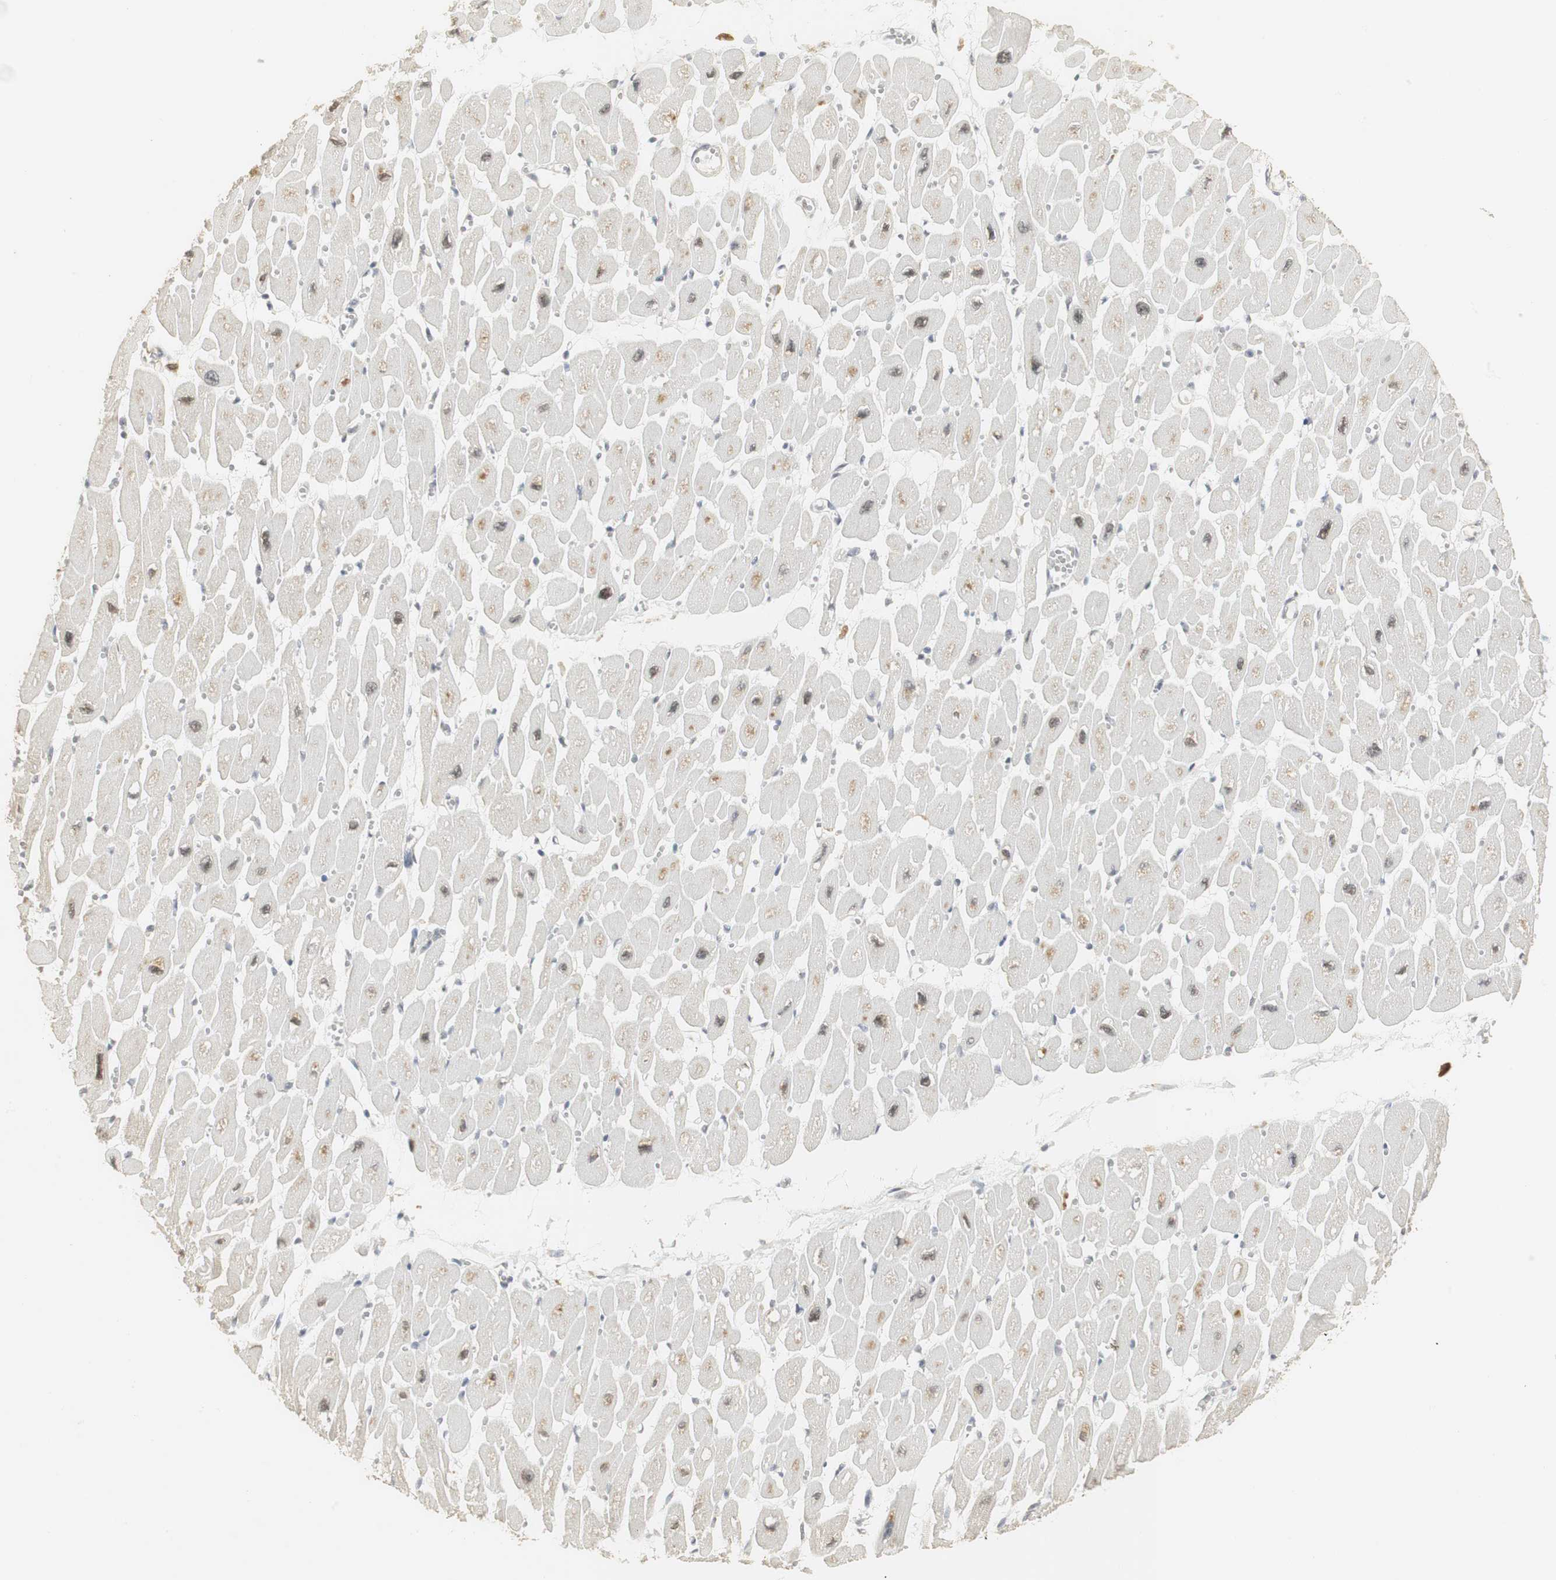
{"staining": {"intensity": "moderate", "quantity": "25%-75%", "location": "nuclear"}, "tissue": "heart muscle", "cell_type": "Cardiomyocytes", "image_type": "normal", "snomed": [{"axis": "morphology", "description": "Normal tissue, NOS"}, {"axis": "topography", "description": "Heart"}], "caption": "Immunohistochemistry micrograph of normal heart muscle: heart muscle stained using immunohistochemistry reveals medium levels of moderate protein expression localized specifically in the nuclear of cardiomyocytes, appearing as a nuclear brown color.", "gene": "ELOA", "patient": {"sex": "female", "age": 54}}